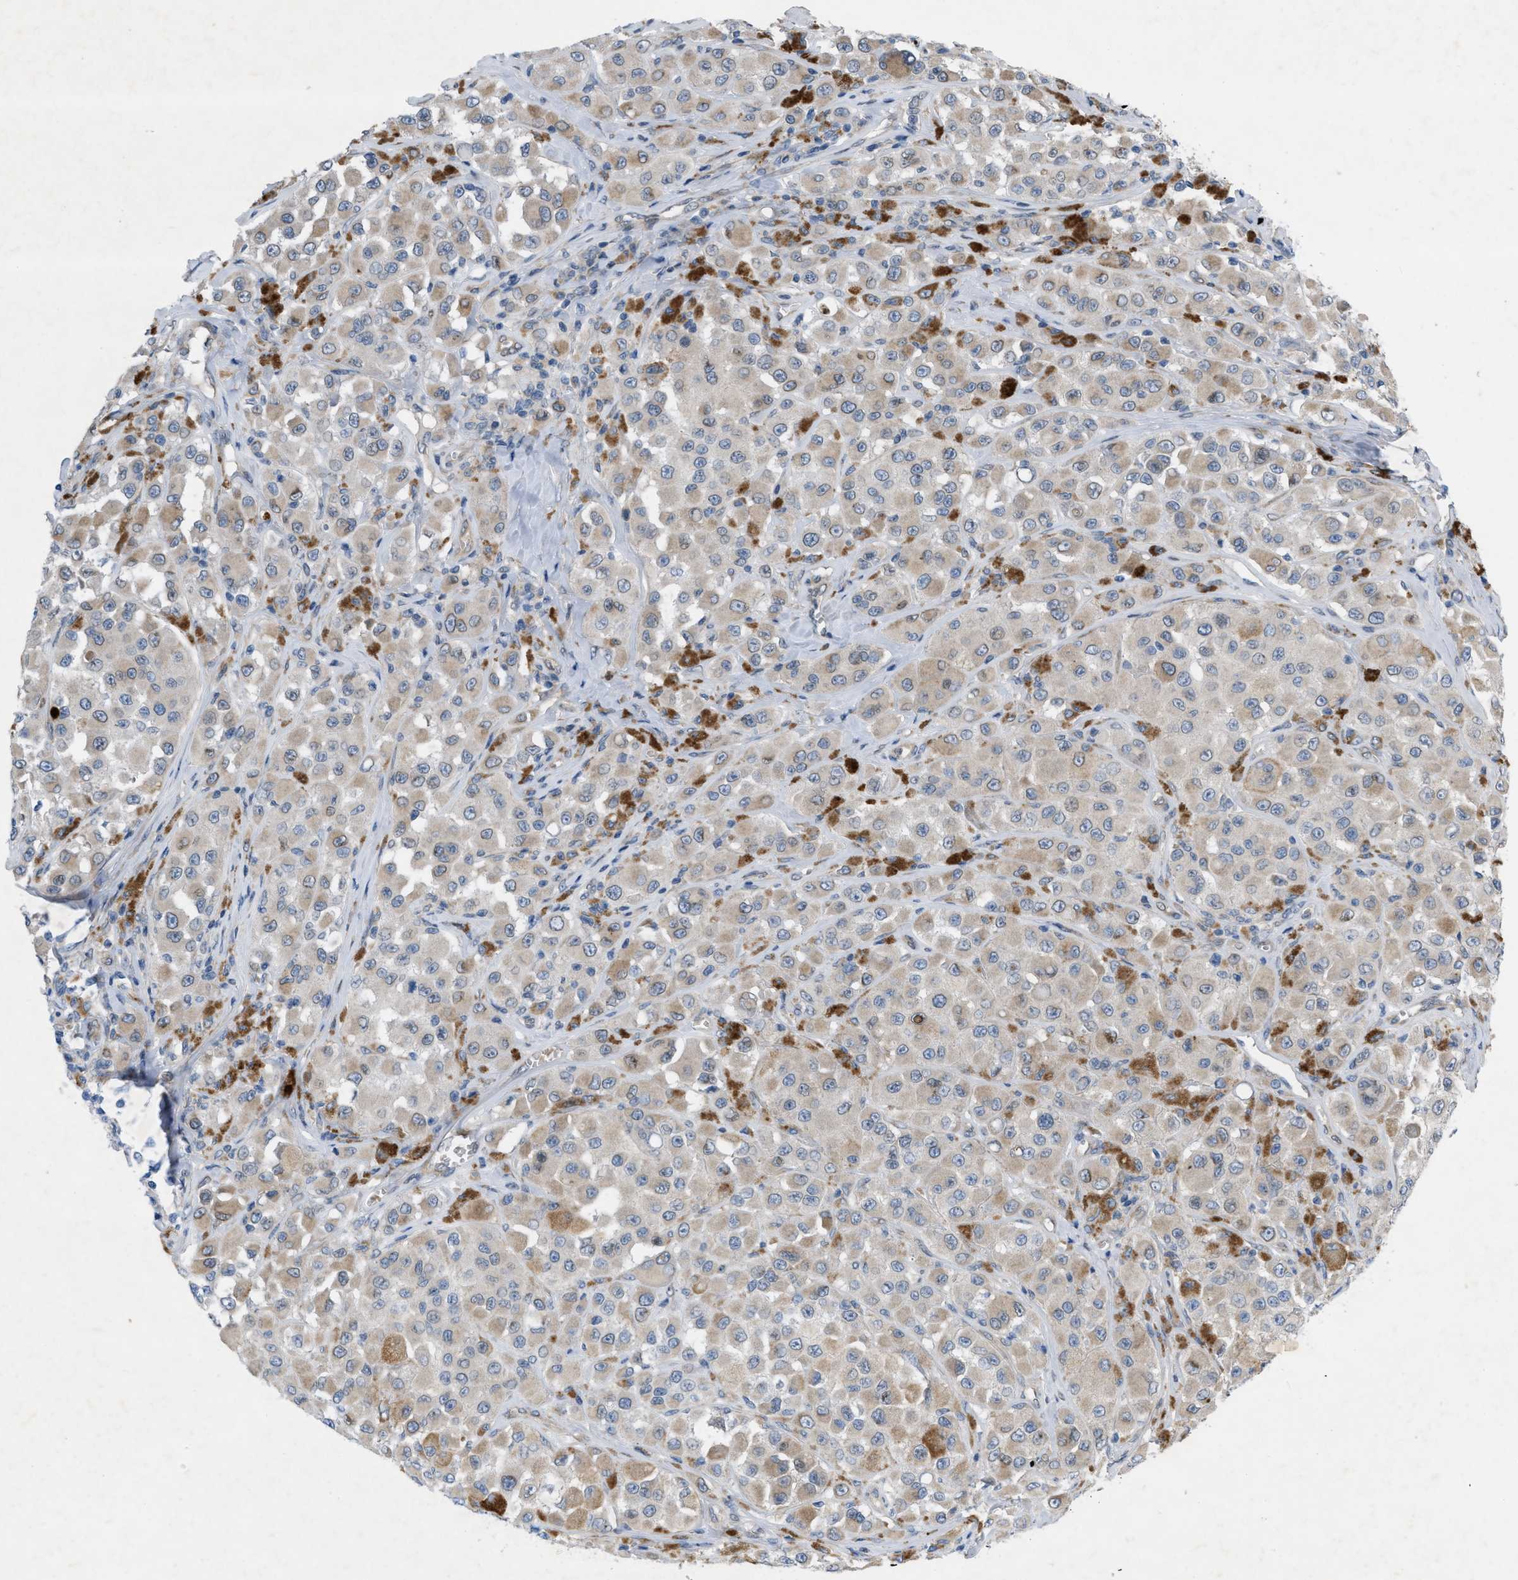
{"staining": {"intensity": "weak", "quantity": ">75%", "location": "cytoplasmic/membranous"}, "tissue": "melanoma", "cell_type": "Tumor cells", "image_type": "cancer", "snomed": [{"axis": "morphology", "description": "Malignant melanoma, NOS"}, {"axis": "topography", "description": "Skin"}], "caption": "Tumor cells display low levels of weak cytoplasmic/membranous positivity in approximately >75% of cells in human melanoma.", "gene": "NDEL1", "patient": {"sex": "male", "age": 84}}